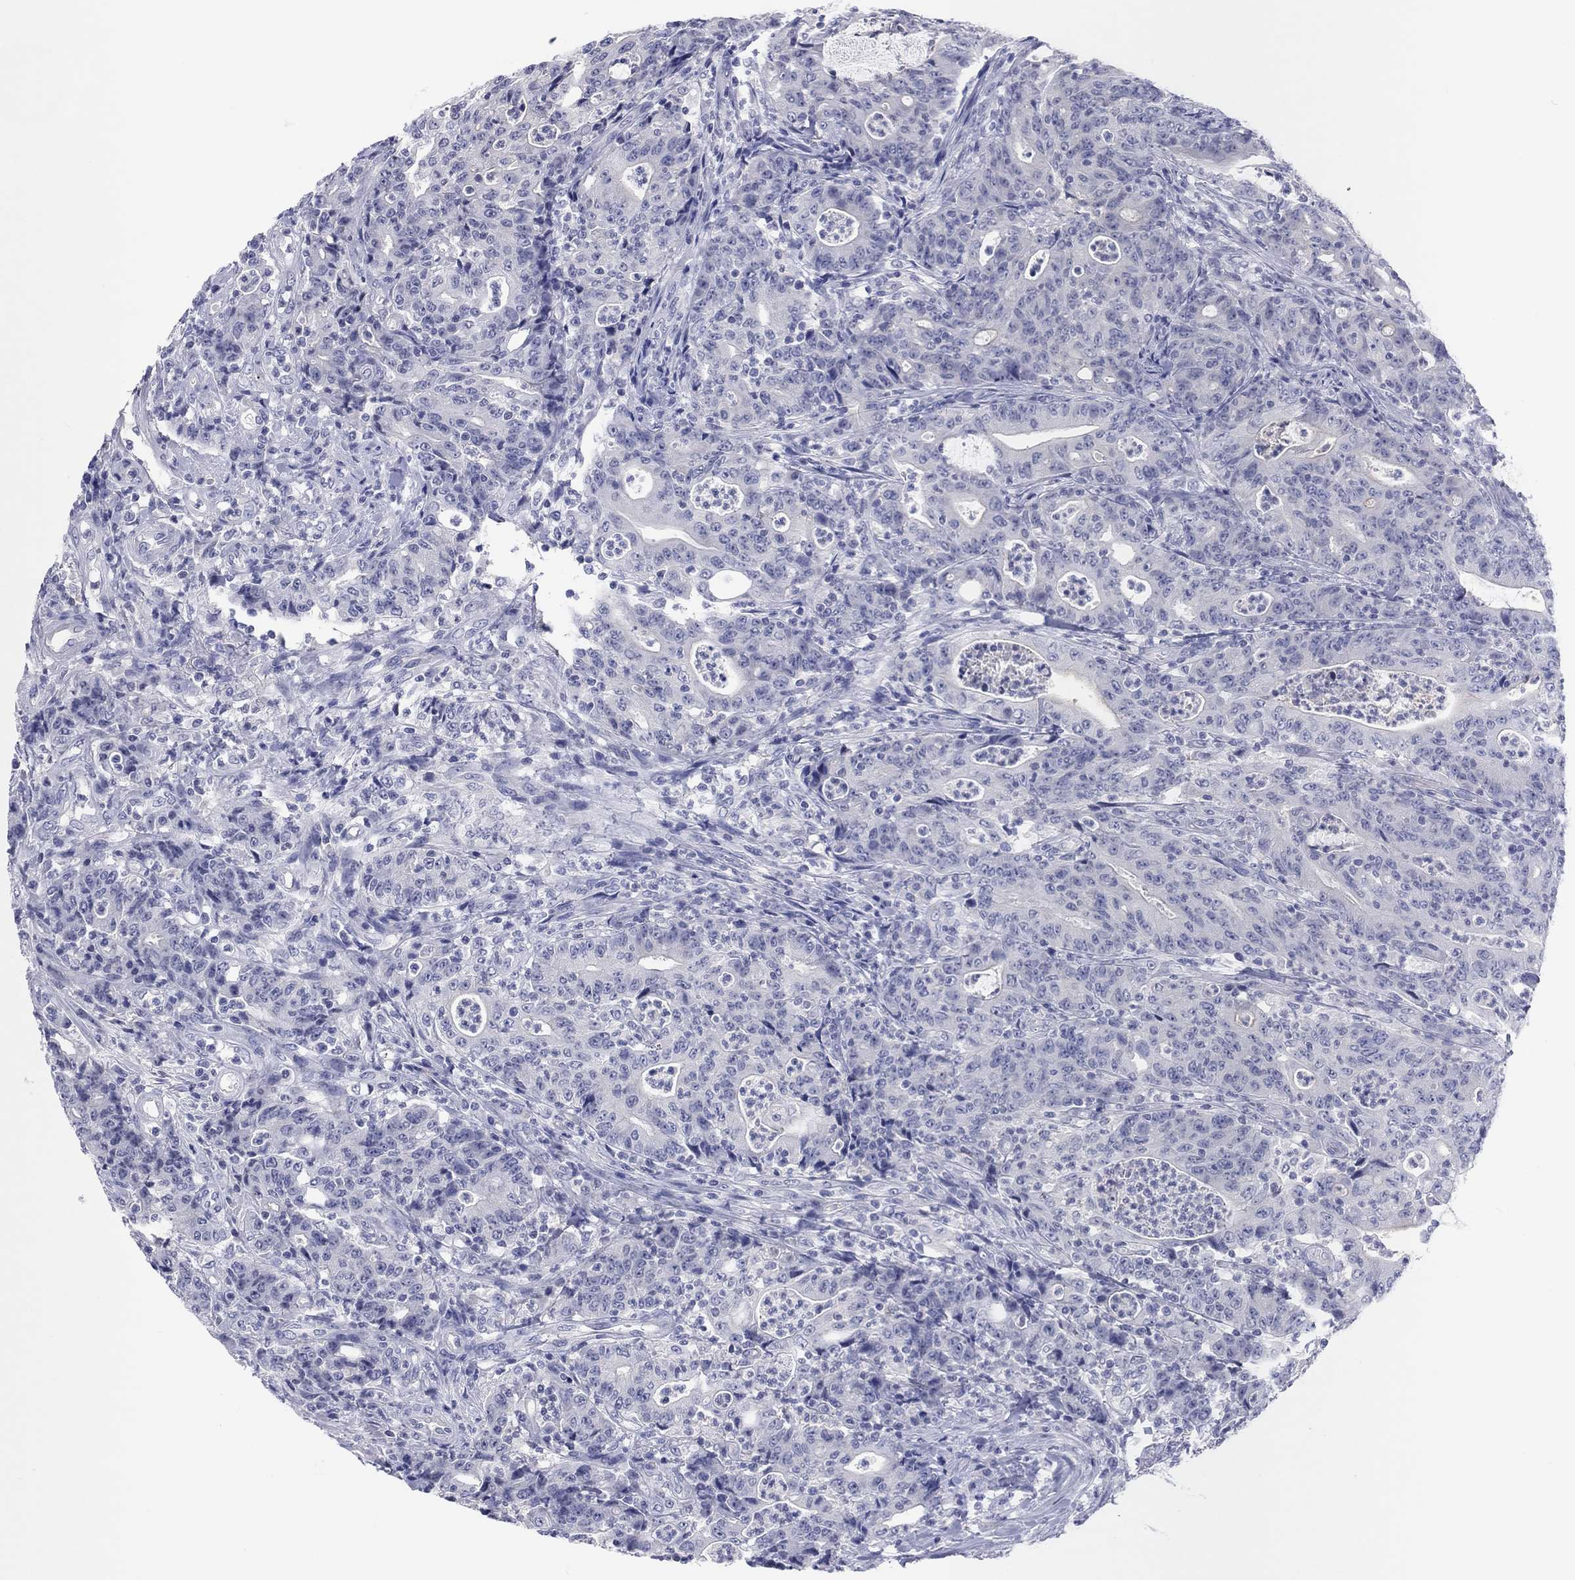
{"staining": {"intensity": "negative", "quantity": "none", "location": "none"}, "tissue": "colorectal cancer", "cell_type": "Tumor cells", "image_type": "cancer", "snomed": [{"axis": "morphology", "description": "Adenocarcinoma, NOS"}, {"axis": "topography", "description": "Colon"}], "caption": "Immunohistochemistry (IHC) photomicrograph of neoplastic tissue: human colorectal adenocarcinoma stained with DAB shows no significant protein expression in tumor cells.", "gene": "CPNE6", "patient": {"sex": "male", "age": 70}}